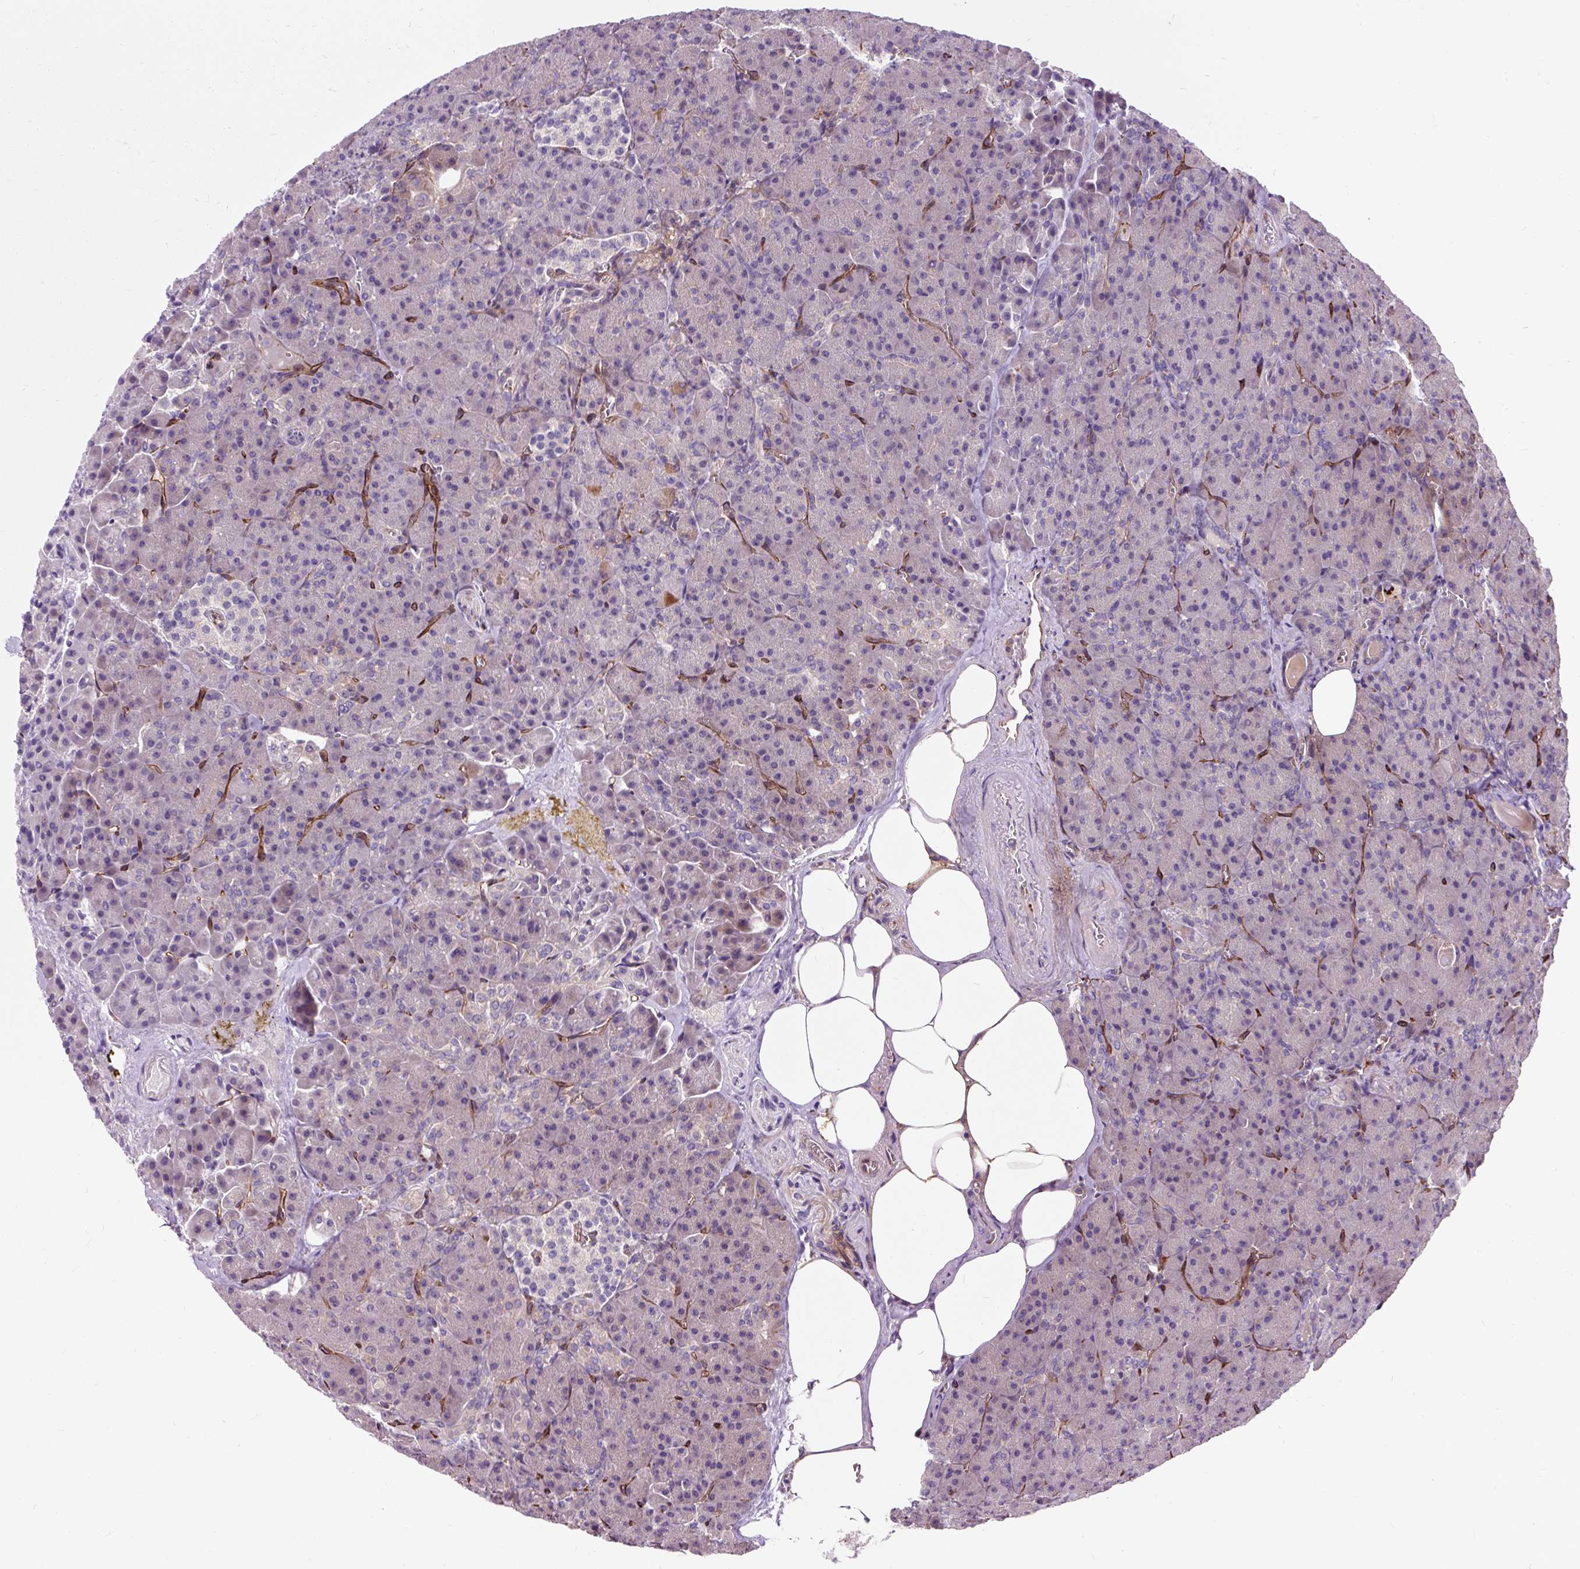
{"staining": {"intensity": "weak", "quantity": "25%-75%", "location": "cytoplasmic/membranous"}, "tissue": "pancreas", "cell_type": "Exocrine glandular cells", "image_type": "normal", "snomed": [{"axis": "morphology", "description": "Normal tissue, NOS"}, {"axis": "topography", "description": "Pancreas"}], "caption": "A histopathology image of pancreas stained for a protein displays weak cytoplasmic/membranous brown staining in exocrine glandular cells. Using DAB (3,3'-diaminobenzidine) (brown) and hematoxylin (blue) stains, captured at high magnification using brightfield microscopy.", "gene": "PCDHGB3", "patient": {"sex": "female", "age": 74}}